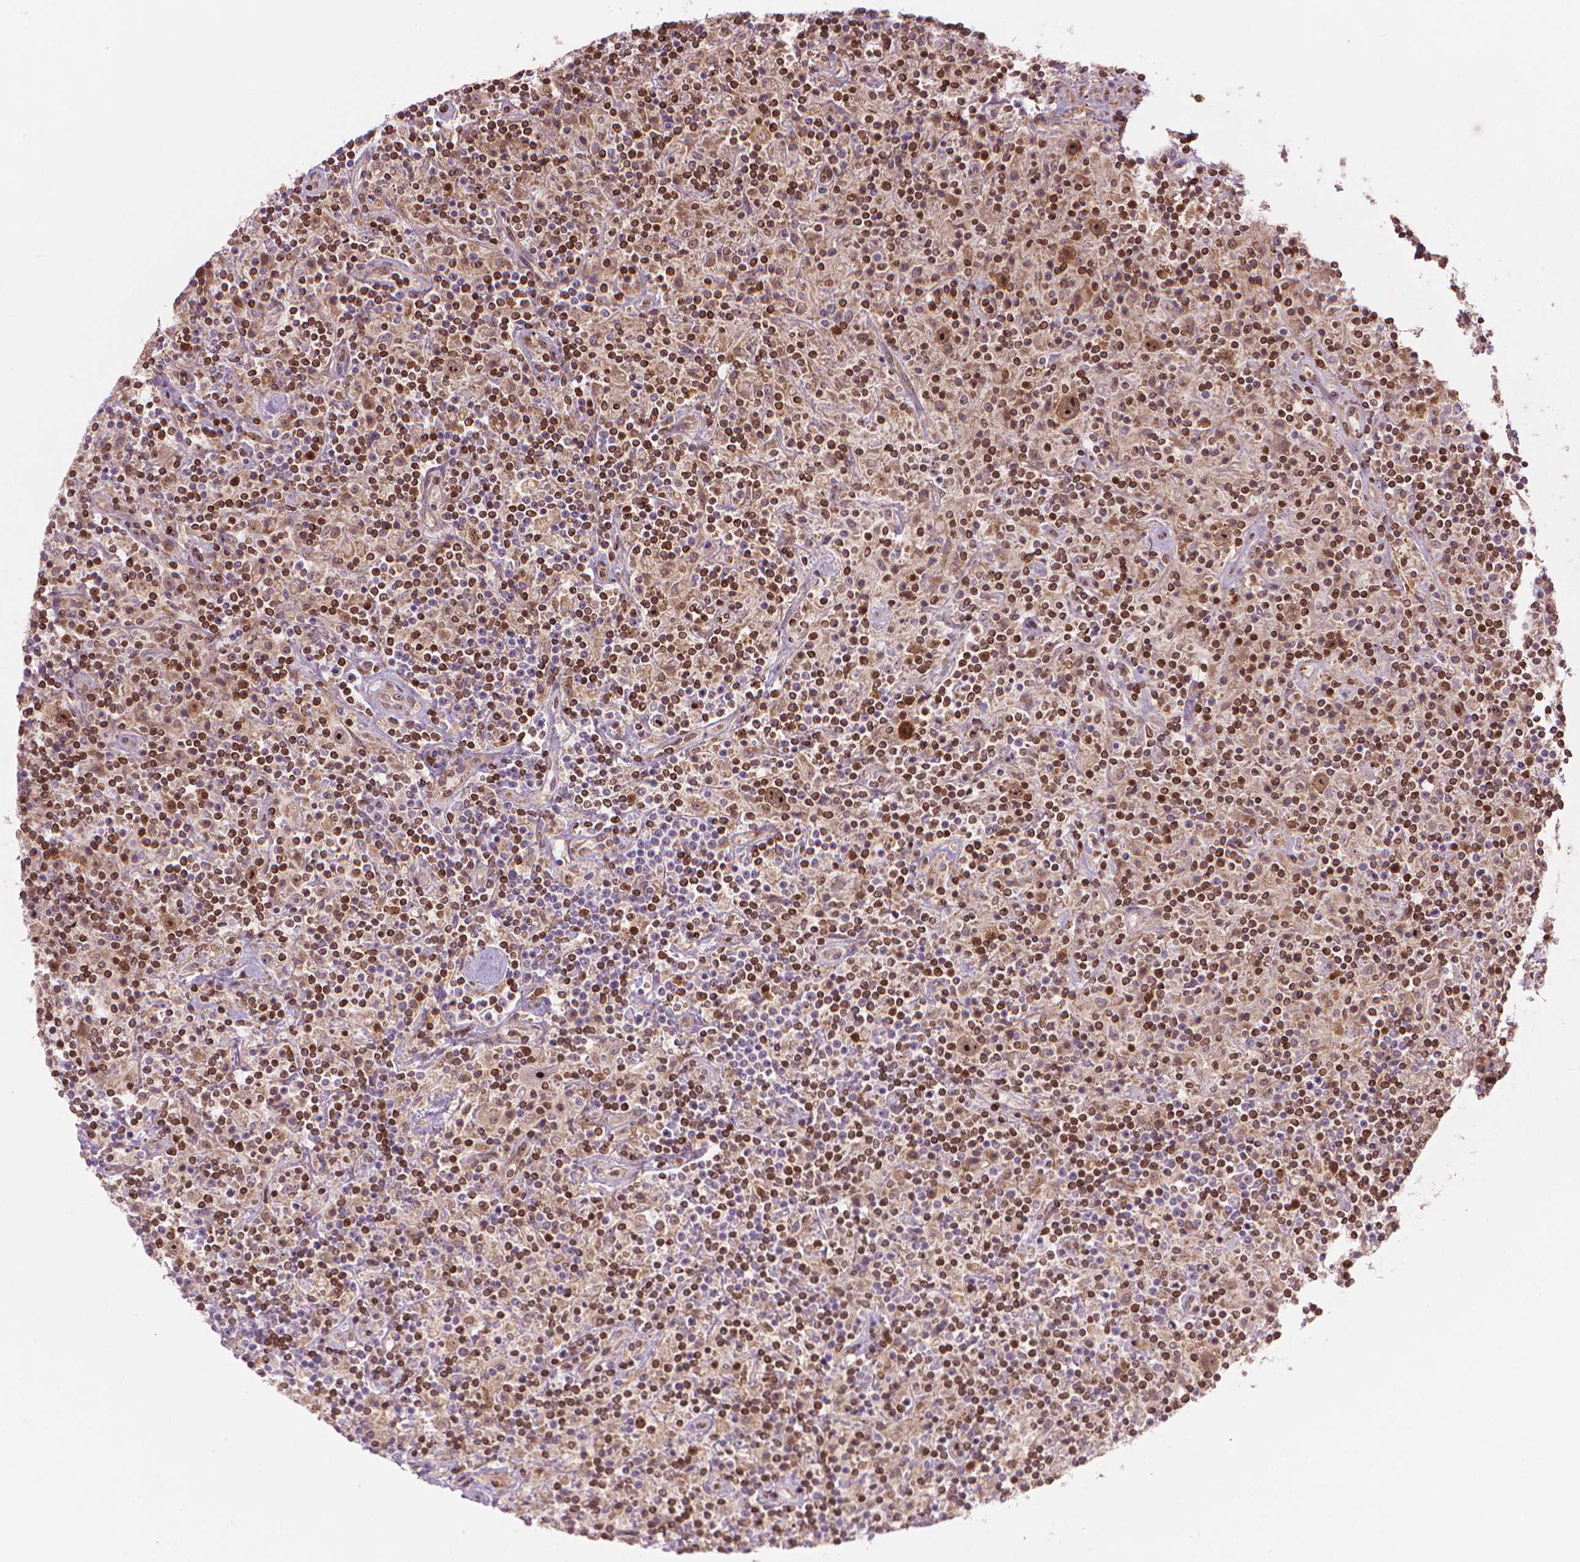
{"staining": {"intensity": "moderate", "quantity": ">75%", "location": "cytoplasmic/membranous,nuclear"}, "tissue": "lymphoma", "cell_type": "Tumor cells", "image_type": "cancer", "snomed": [{"axis": "morphology", "description": "Hodgkin's disease, NOS"}, {"axis": "topography", "description": "Lymph node"}], "caption": "Immunohistochemistry staining of lymphoma, which displays medium levels of moderate cytoplasmic/membranous and nuclear positivity in approximately >75% of tumor cells indicating moderate cytoplasmic/membranous and nuclear protein positivity. The staining was performed using DAB (brown) for protein detection and nuclei were counterstained in hematoxylin (blue).", "gene": "SMC2", "patient": {"sex": "male", "age": 70}}